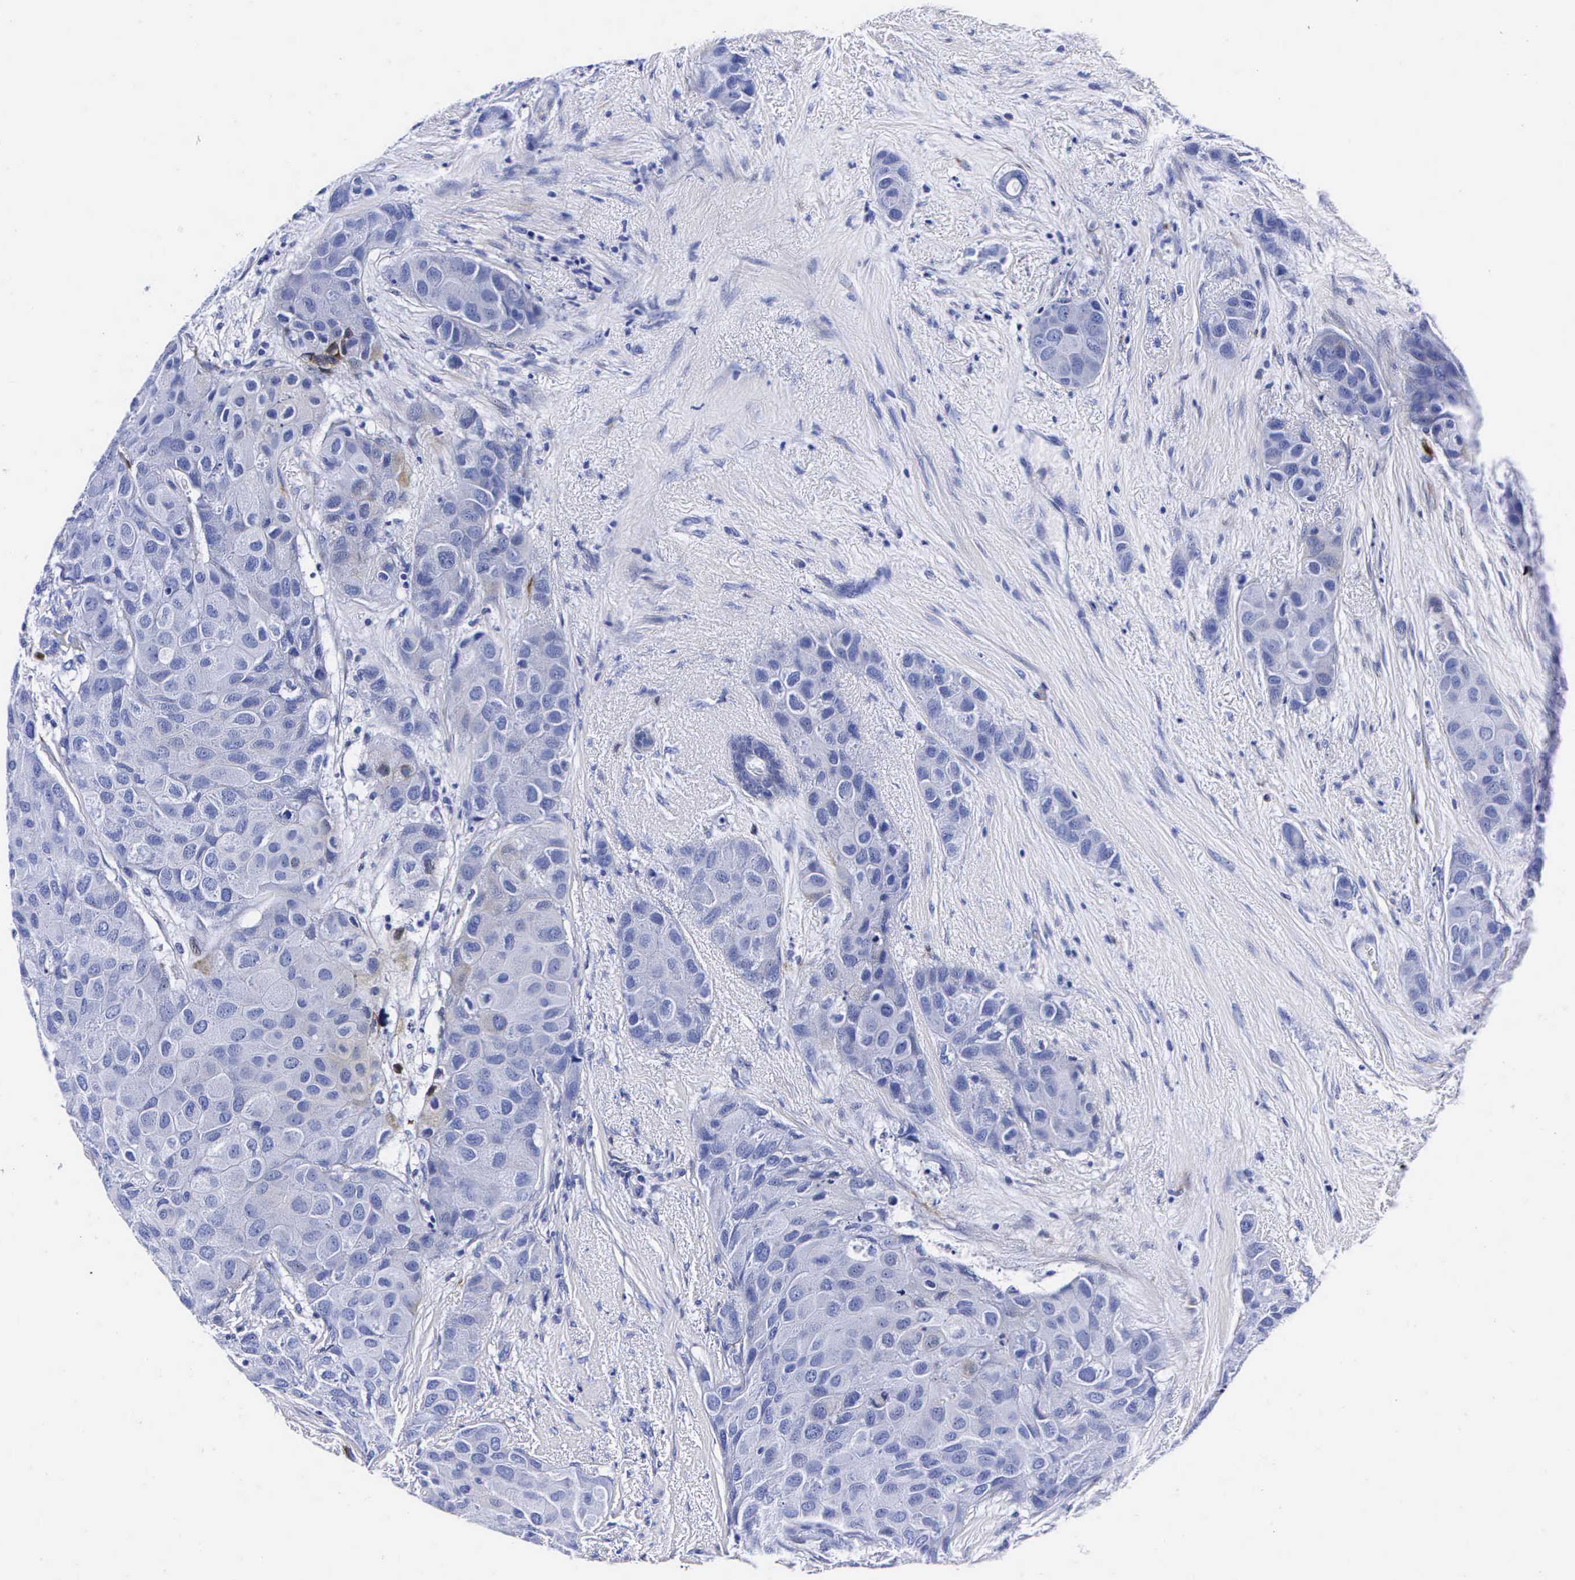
{"staining": {"intensity": "negative", "quantity": "none", "location": "none"}, "tissue": "breast cancer", "cell_type": "Tumor cells", "image_type": "cancer", "snomed": [{"axis": "morphology", "description": "Duct carcinoma"}, {"axis": "topography", "description": "Breast"}], "caption": "Immunohistochemistry (IHC) of human breast invasive ductal carcinoma demonstrates no expression in tumor cells. The staining is performed using DAB (3,3'-diaminobenzidine) brown chromogen with nuclei counter-stained in using hematoxylin.", "gene": "ENO2", "patient": {"sex": "female", "age": 68}}